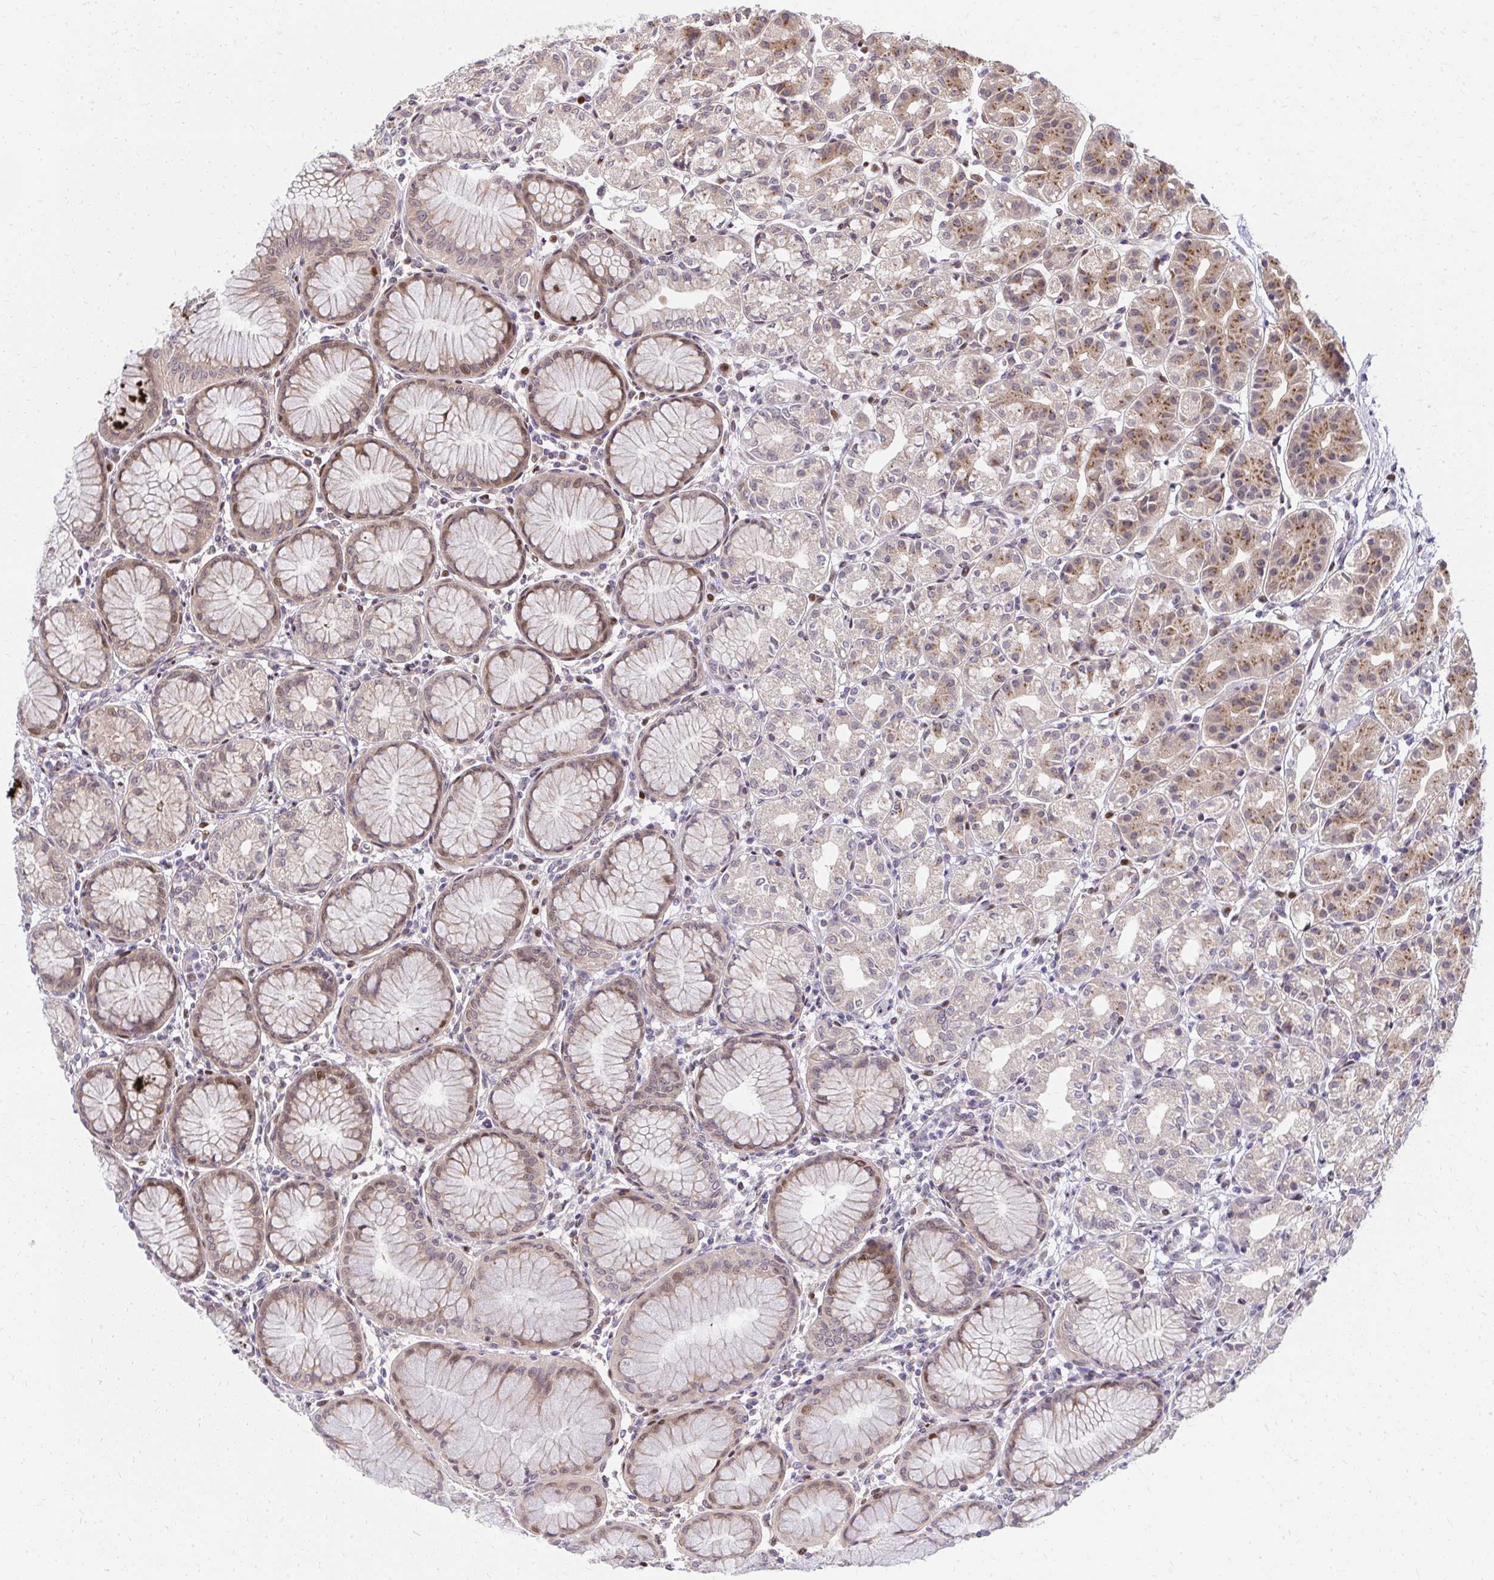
{"staining": {"intensity": "moderate", "quantity": "25%-75%", "location": "cytoplasmic/membranous,nuclear"}, "tissue": "stomach", "cell_type": "Glandular cells", "image_type": "normal", "snomed": [{"axis": "morphology", "description": "Normal tissue, NOS"}, {"axis": "topography", "description": "Stomach"}], "caption": "Stomach stained with a brown dye exhibits moderate cytoplasmic/membranous,nuclear positive positivity in about 25%-75% of glandular cells.", "gene": "PIGY", "patient": {"sex": "female", "age": 57}}